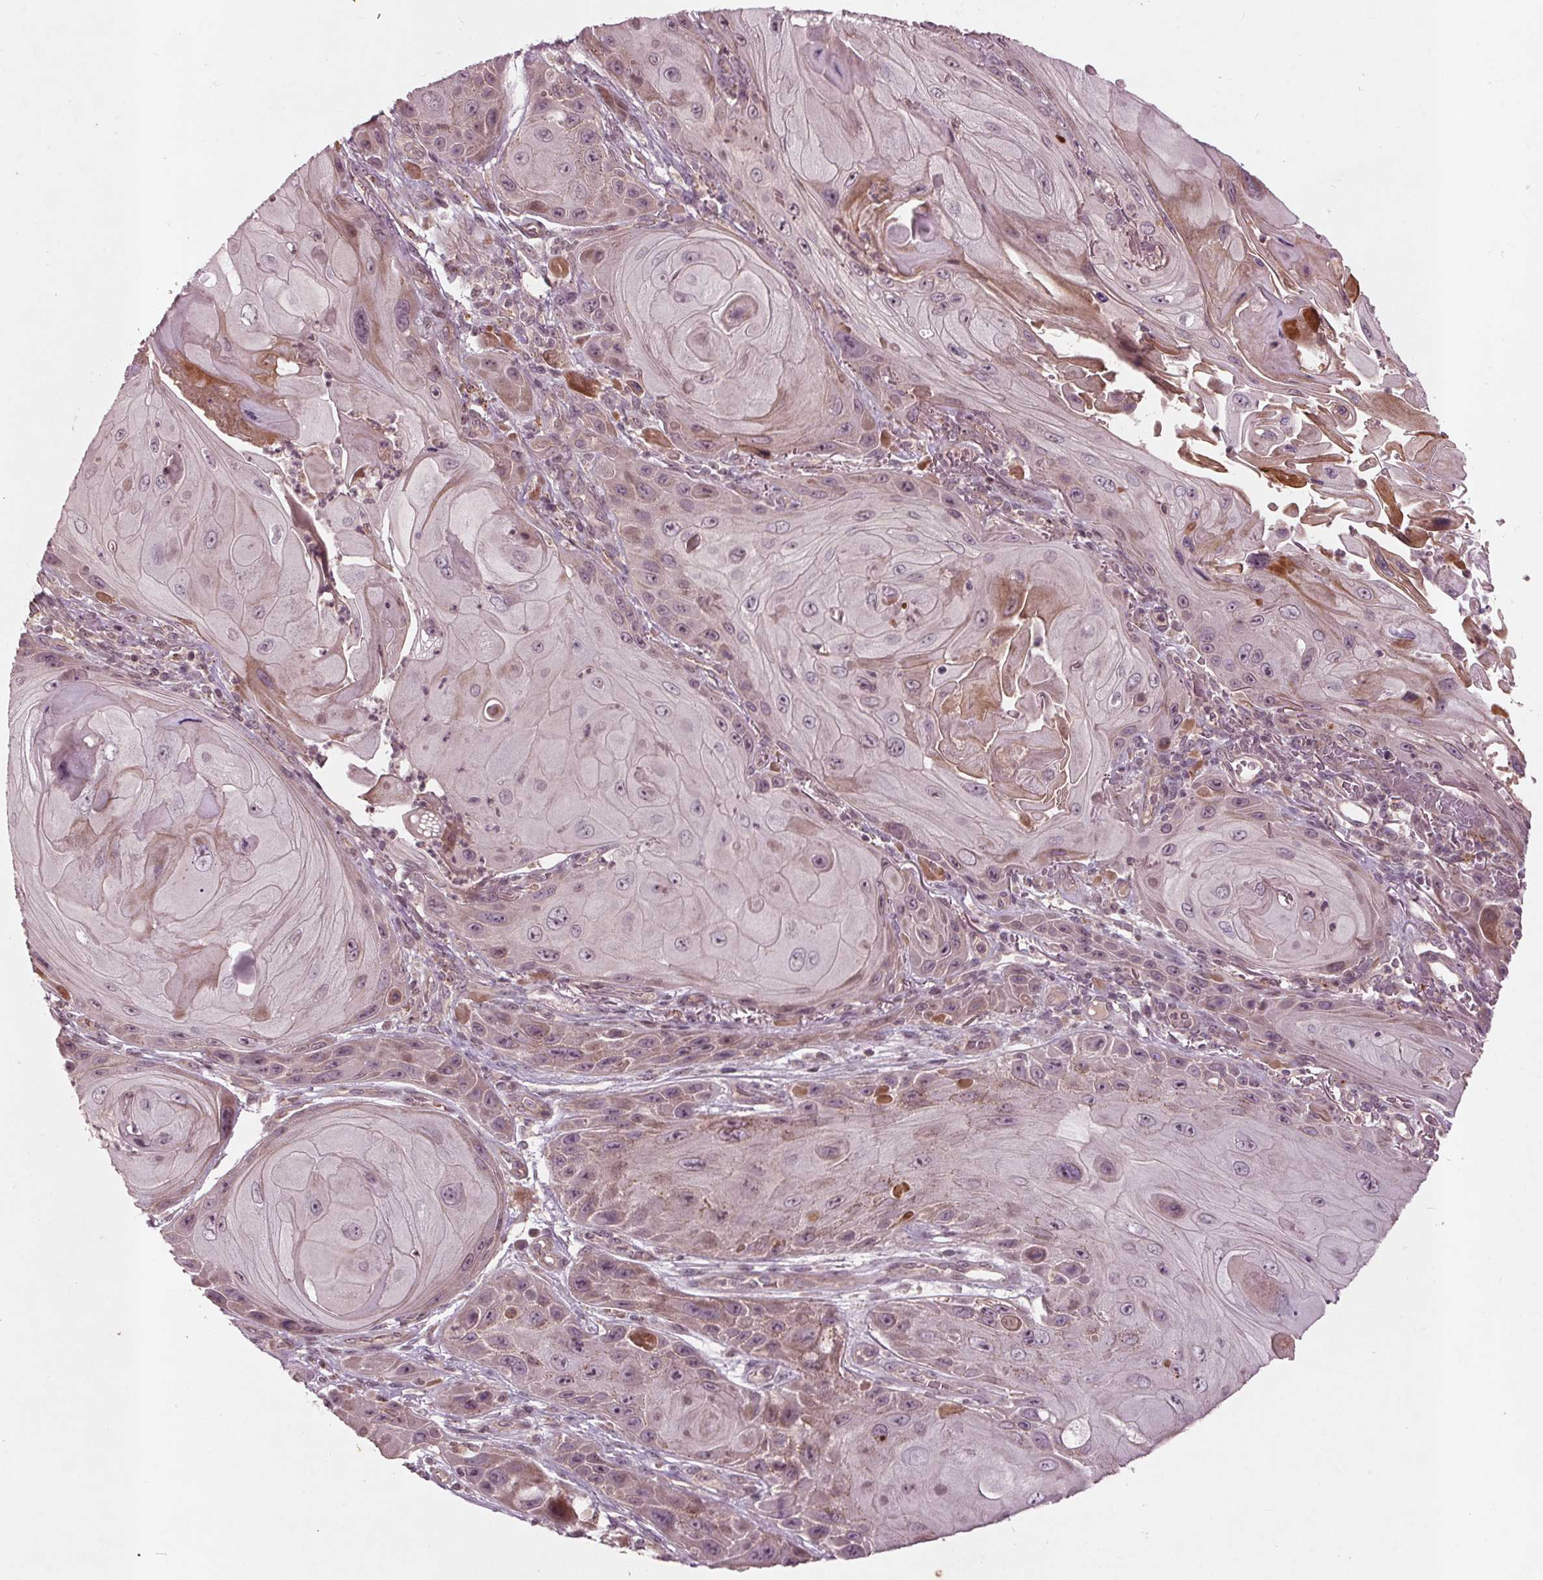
{"staining": {"intensity": "negative", "quantity": "none", "location": "none"}, "tissue": "skin cancer", "cell_type": "Tumor cells", "image_type": "cancer", "snomed": [{"axis": "morphology", "description": "Squamous cell carcinoma, NOS"}, {"axis": "topography", "description": "Skin"}], "caption": "Photomicrograph shows no significant protein staining in tumor cells of skin squamous cell carcinoma.", "gene": "CDKL4", "patient": {"sex": "female", "age": 94}}